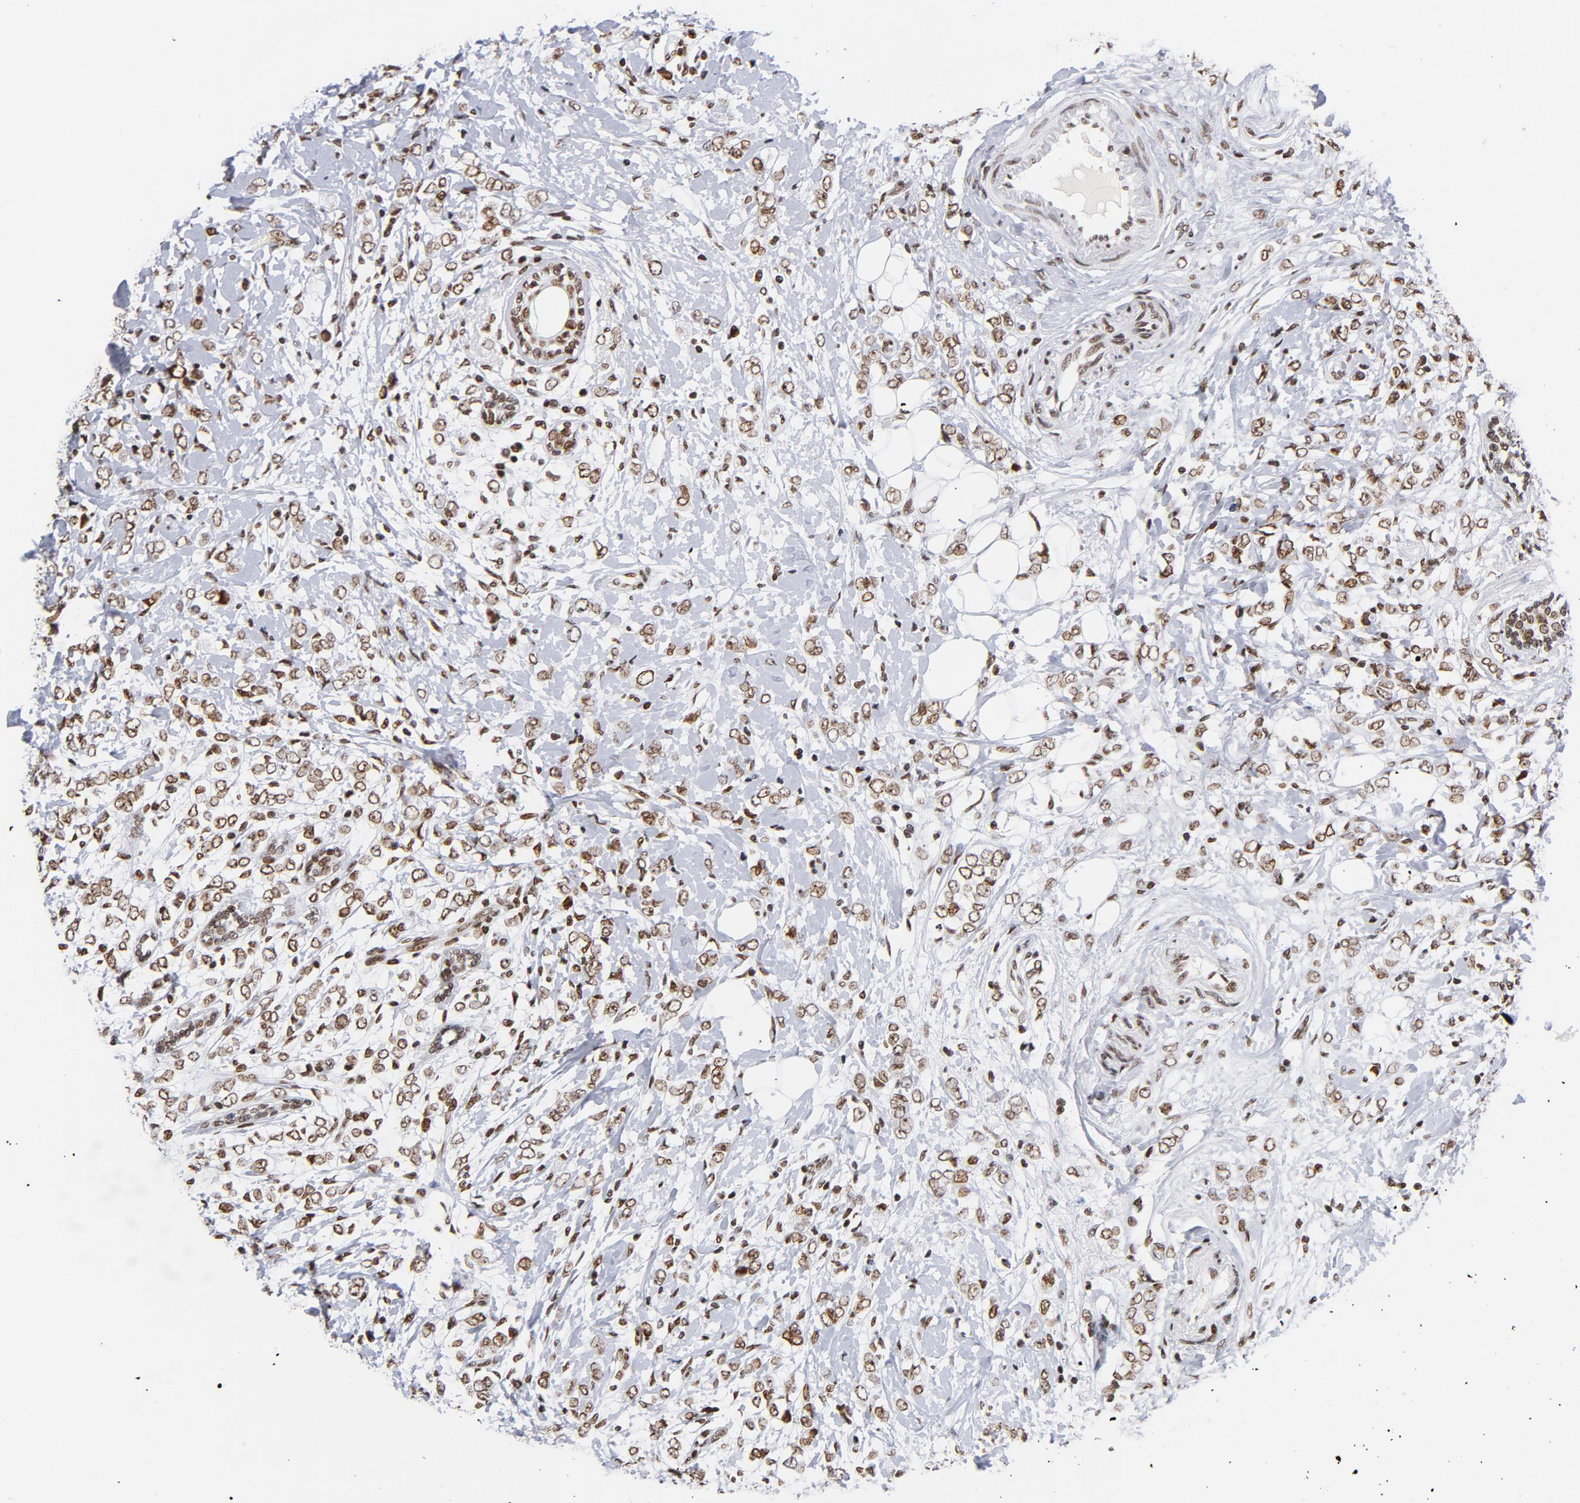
{"staining": {"intensity": "moderate", "quantity": ">75%", "location": "nuclear"}, "tissue": "breast cancer", "cell_type": "Tumor cells", "image_type": "cancer", "snomed": [{"axis": "morphology", "description": "Normal tissue, NOS"}, {"axis": "morphology", "description": "Lobular carcinoma"}, {"axis": "topography", "description": "Breast"}], "caption": "Lobular carcinoma (breast) stained with DAB (3,3'-diaminobenzidine) immunohistochemistry demonstrates medium levels of moderate nuclear expression in about >75% of tumor cells.", "gene": "TOP2B", "patient": {"sex": "female", "age": 47}}